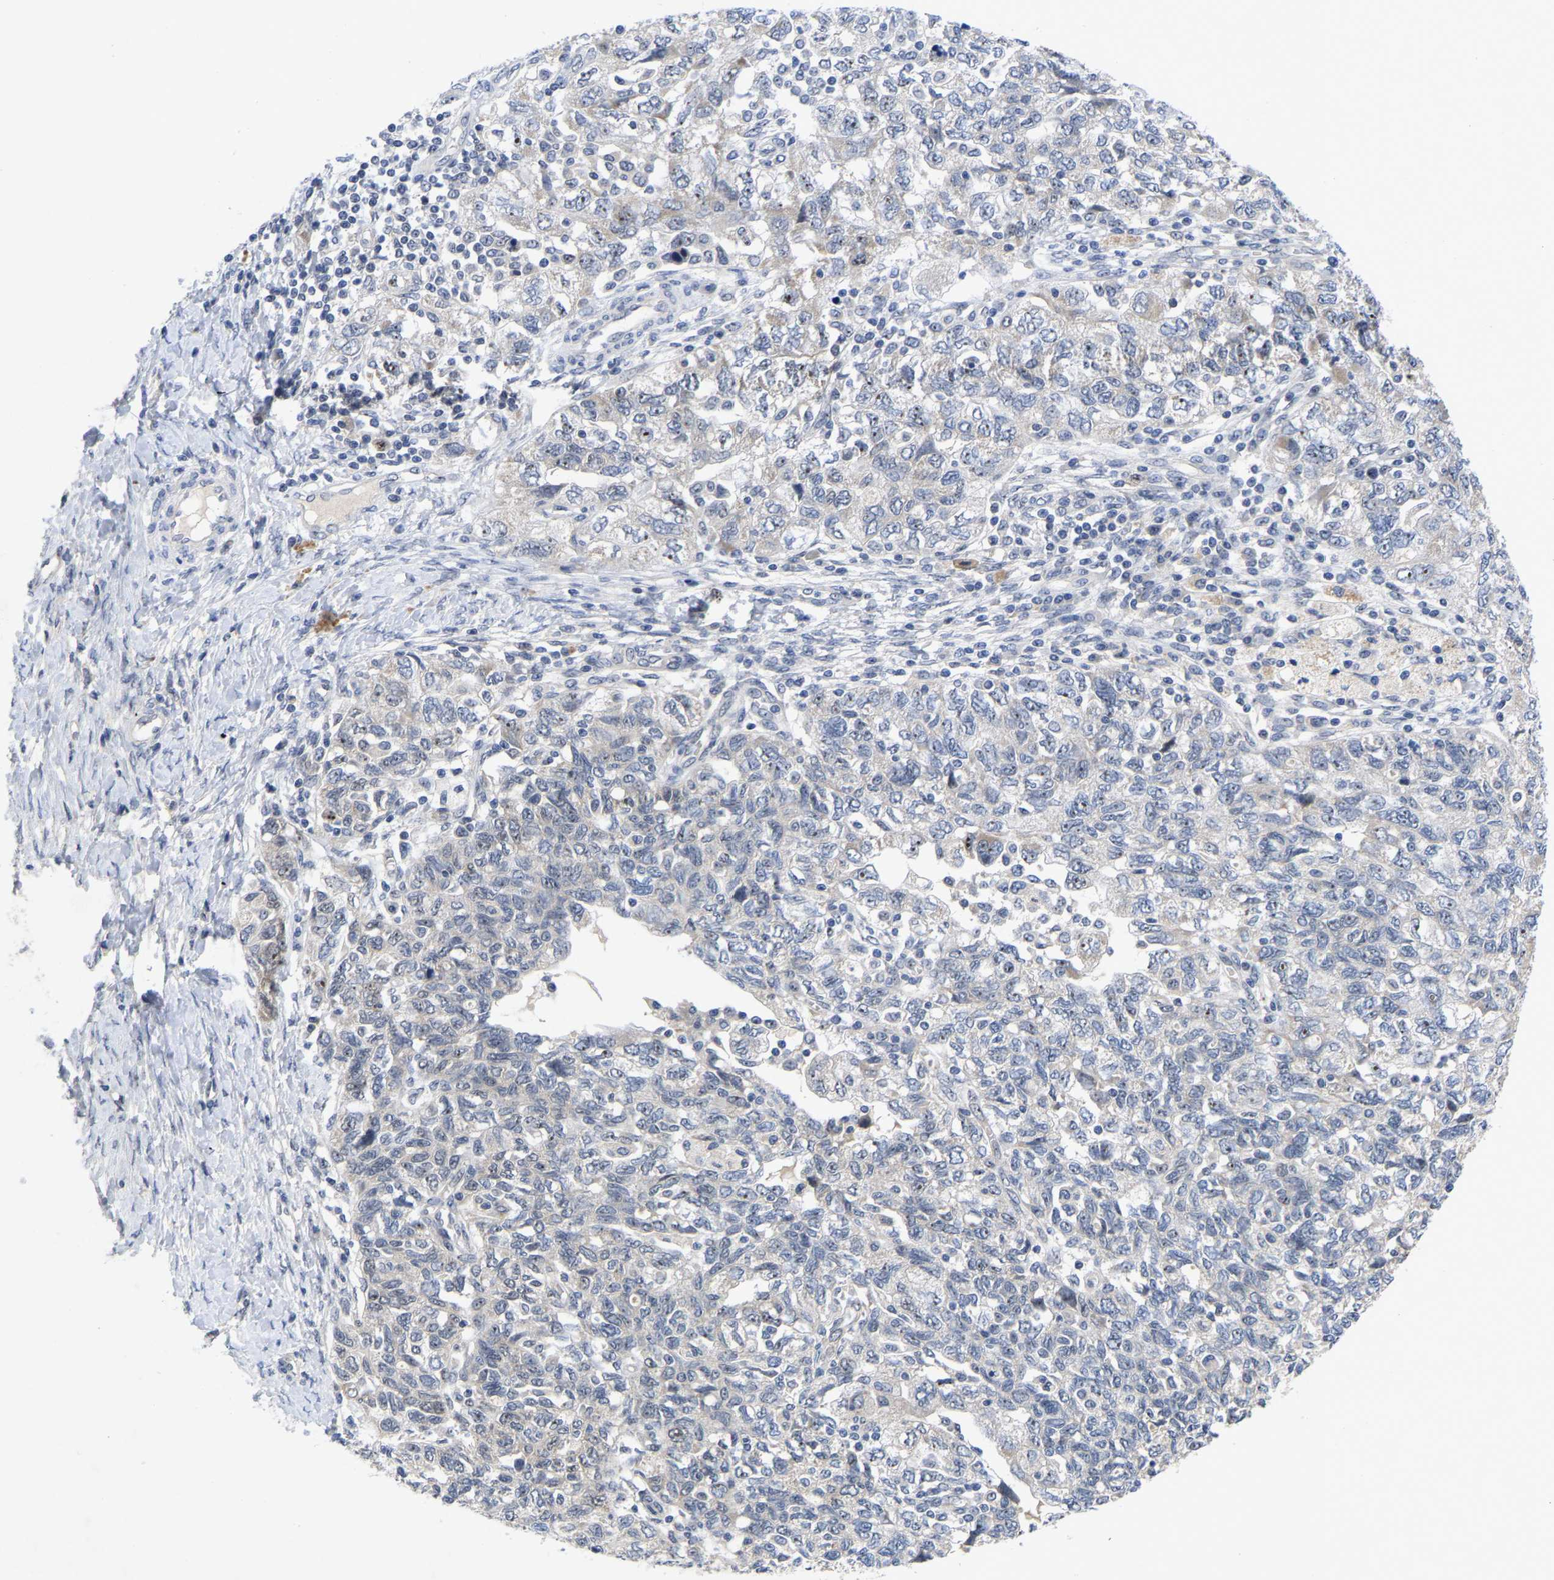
{"staining": {"intensity": "negative", "quantity": "none", "location": "none"}, "tissue": "ovarian cancer", "cell_type": "Tumor cells", "image_type": "cancer", "snomed": [{"axis": "morphology", "description": "Carcinoma, NOS"}, {"axis": "morphology", "description": "Cystadenocarcinoma, serous, NOS"}, {"axis": "topography", "description": "Ovary"}], "caption": "DAB (3,3'-diaminobenzidine) immunohistochemical staining of carcinoma (ovarian) demonstrates no significant staining in tumor cells.", "gene": "NLE1", "patient": {"sex": "female", "age": 69}}